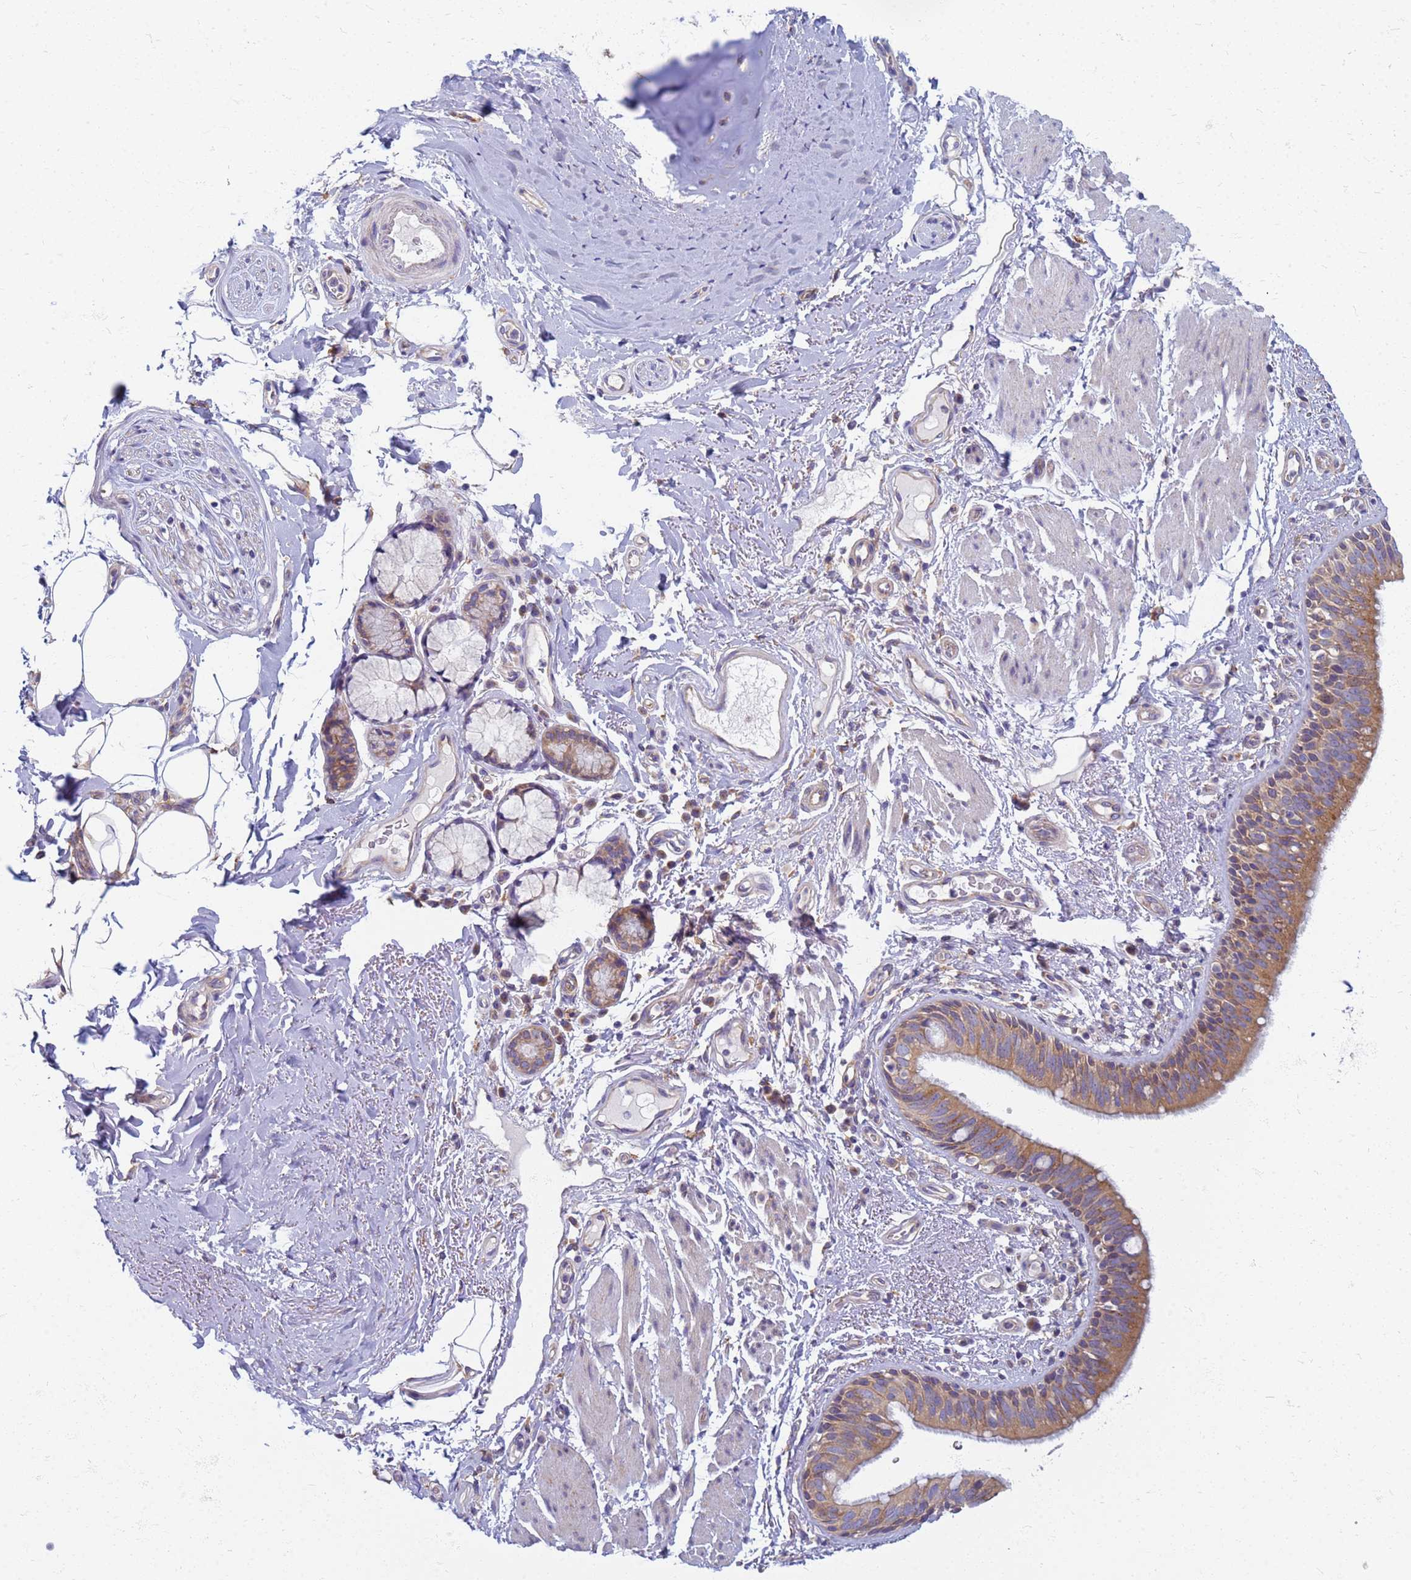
{"staining": {"intensity": "moderate", "quantity": ">75%", "location": "cytoplasmic/membranous"}, "tissue": "bronchus", "cell_type": "Respiratory epithelial cells", "image_type": "normal", "snomed": [{"axis": "morphology", "description": "Normal tissue, NOS"}, {"axis": "morphology", "description": "Neoplasm, uncertain whether benign or malignant"}, {"axis": "topography", "description": "Bronchus"}, {"axis": "topography", "description": "Lung"}], "caption": "Protein expression analysis of benign bronchus displays moderate cytoplasmic/membranous positivity in approximately >75% of respiratory epithelial cells.", "gene": "EEA1", "patient": {"sex": "male", "age": 55}}